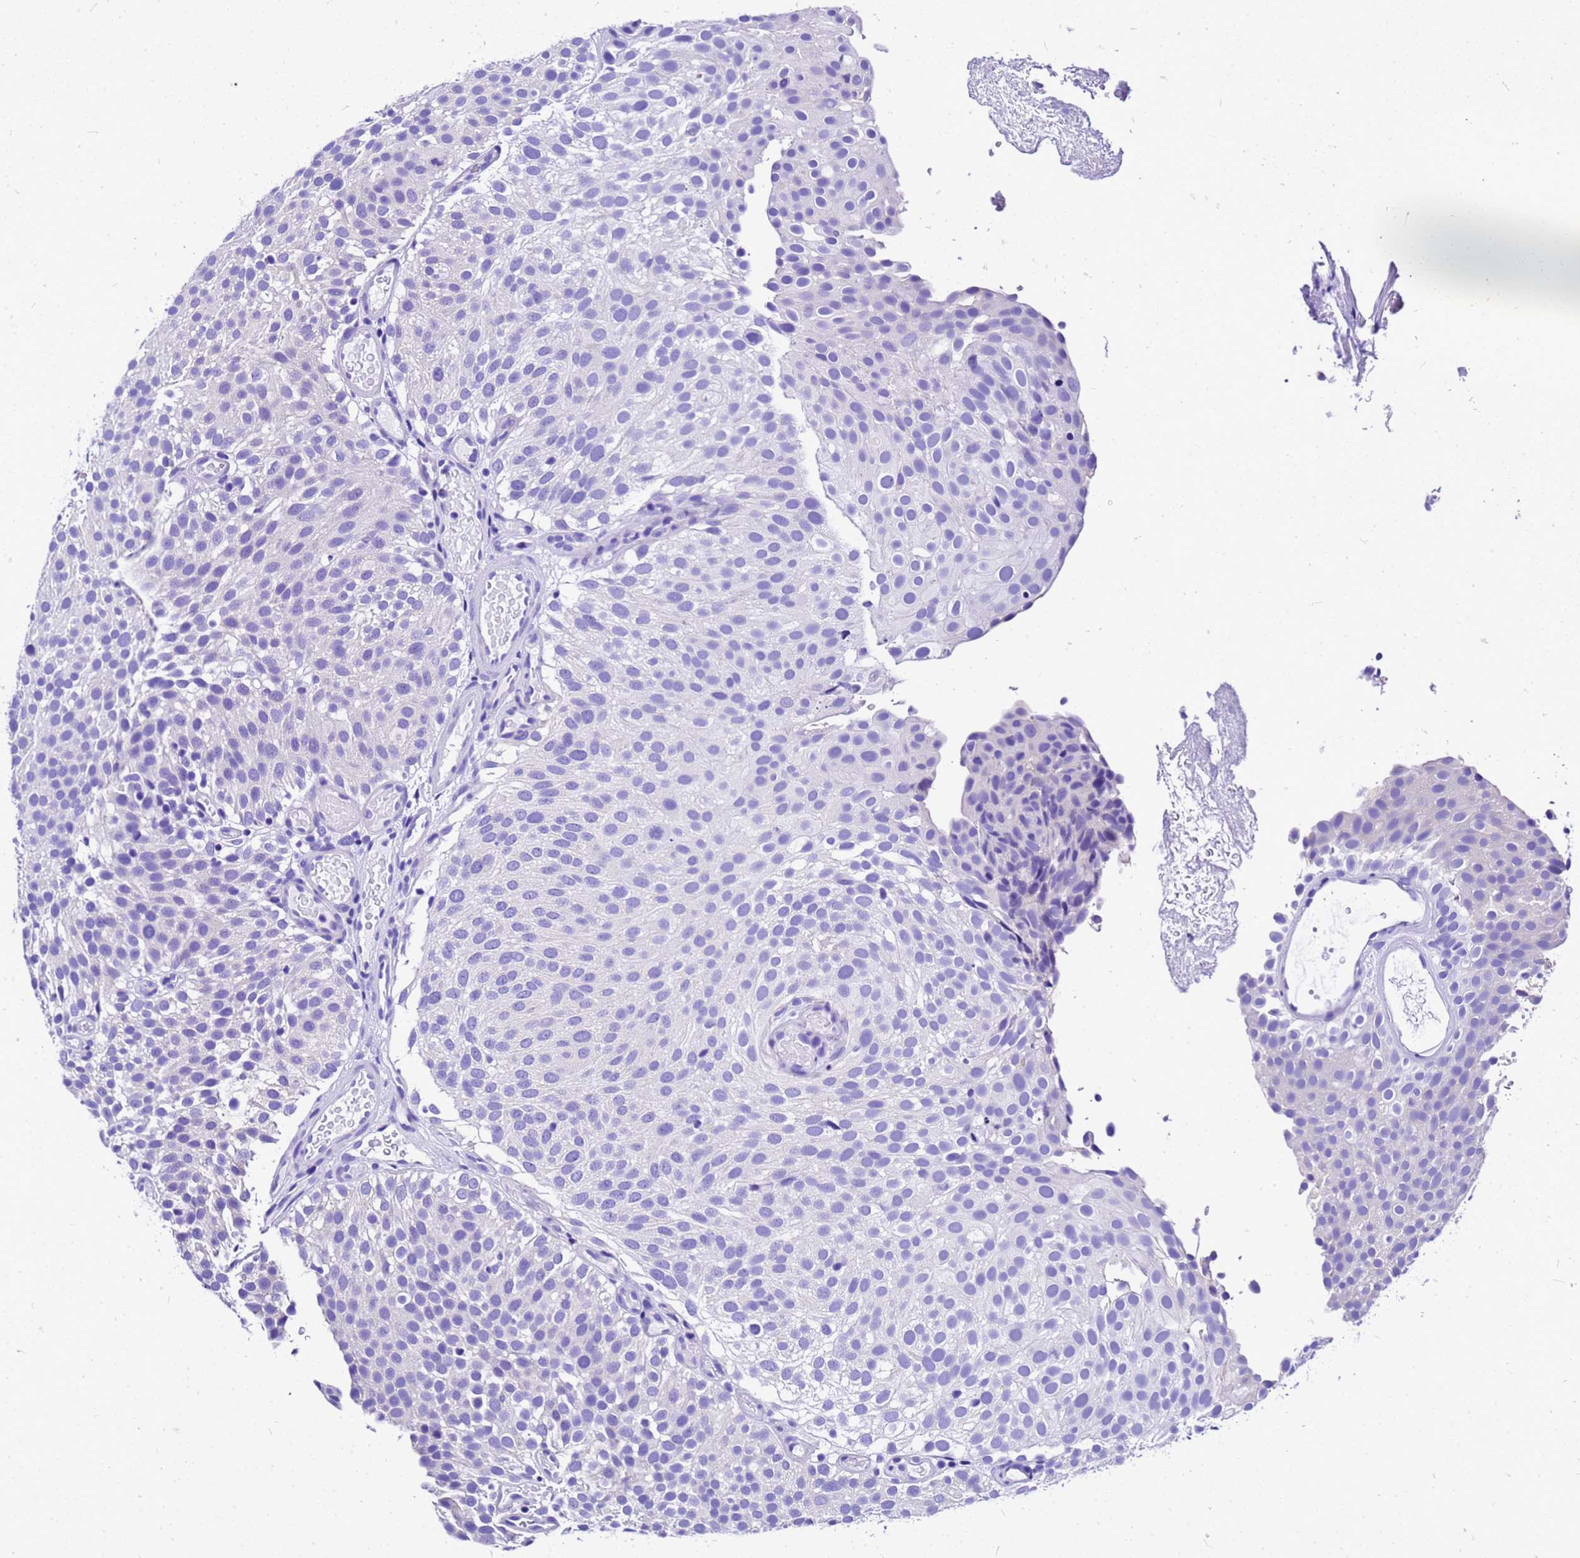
{"staining": {"intensity": "negative", "quantity": "none", "location": "none"}, "tissue": "urothelial cancer", "cell_type": "Tumor cells", "image_type": "cancer", "snomed": [{"axis": "morphology", "description": "Urothelial carcinoma, Low grade"}, {"axis": "topography", "description": "Urinary bladder"}], "caption": "Immunohistochemical staining of urothelial carcinoma (low-grade) shows no significant positivity in tumor cells.", "gene": "HERC4", "patient": {"sex": "male", "age": 78}}